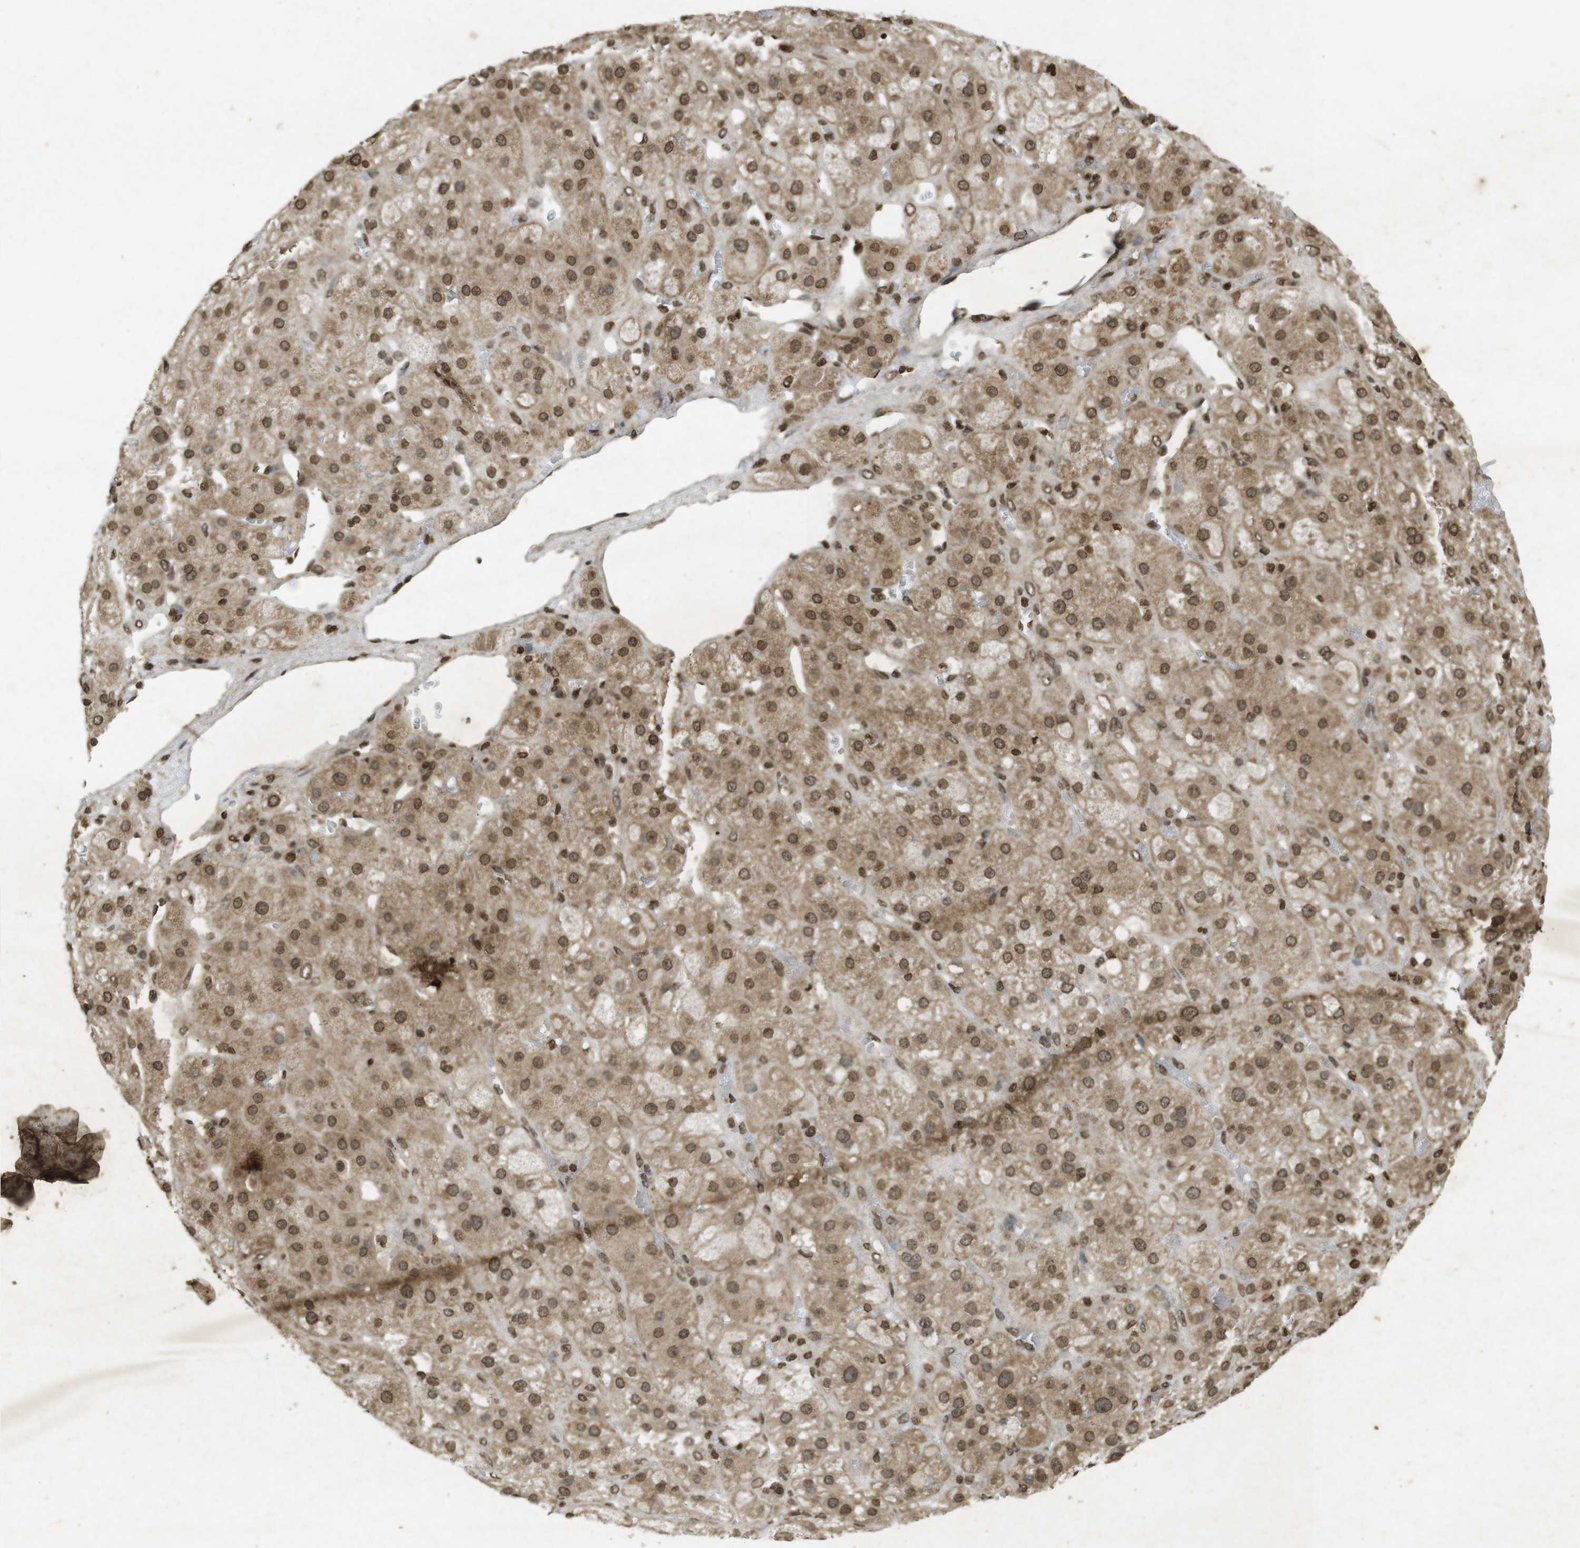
{"staining": {"intensity": "moderate", "quantity": ">75%", "location": "cytoplasmic/membranous,nuclear"}, "tissue": "adrenal gland", "cell_type": "Glandular cells", "image_type": "normal", "snomed": [{"axis": "morphology", "description": "Normal tissue, NOS"}, {"axis": "topography", "description": "Adrenal gland"}], "caption": "Unremarkable adrenal gland shows moderate cytoplasmic/membranous,nuclear staining in approximately >75% of glandular cells.", "gene": "ORC4", "patient": {"sex": "female", "age": 47}}